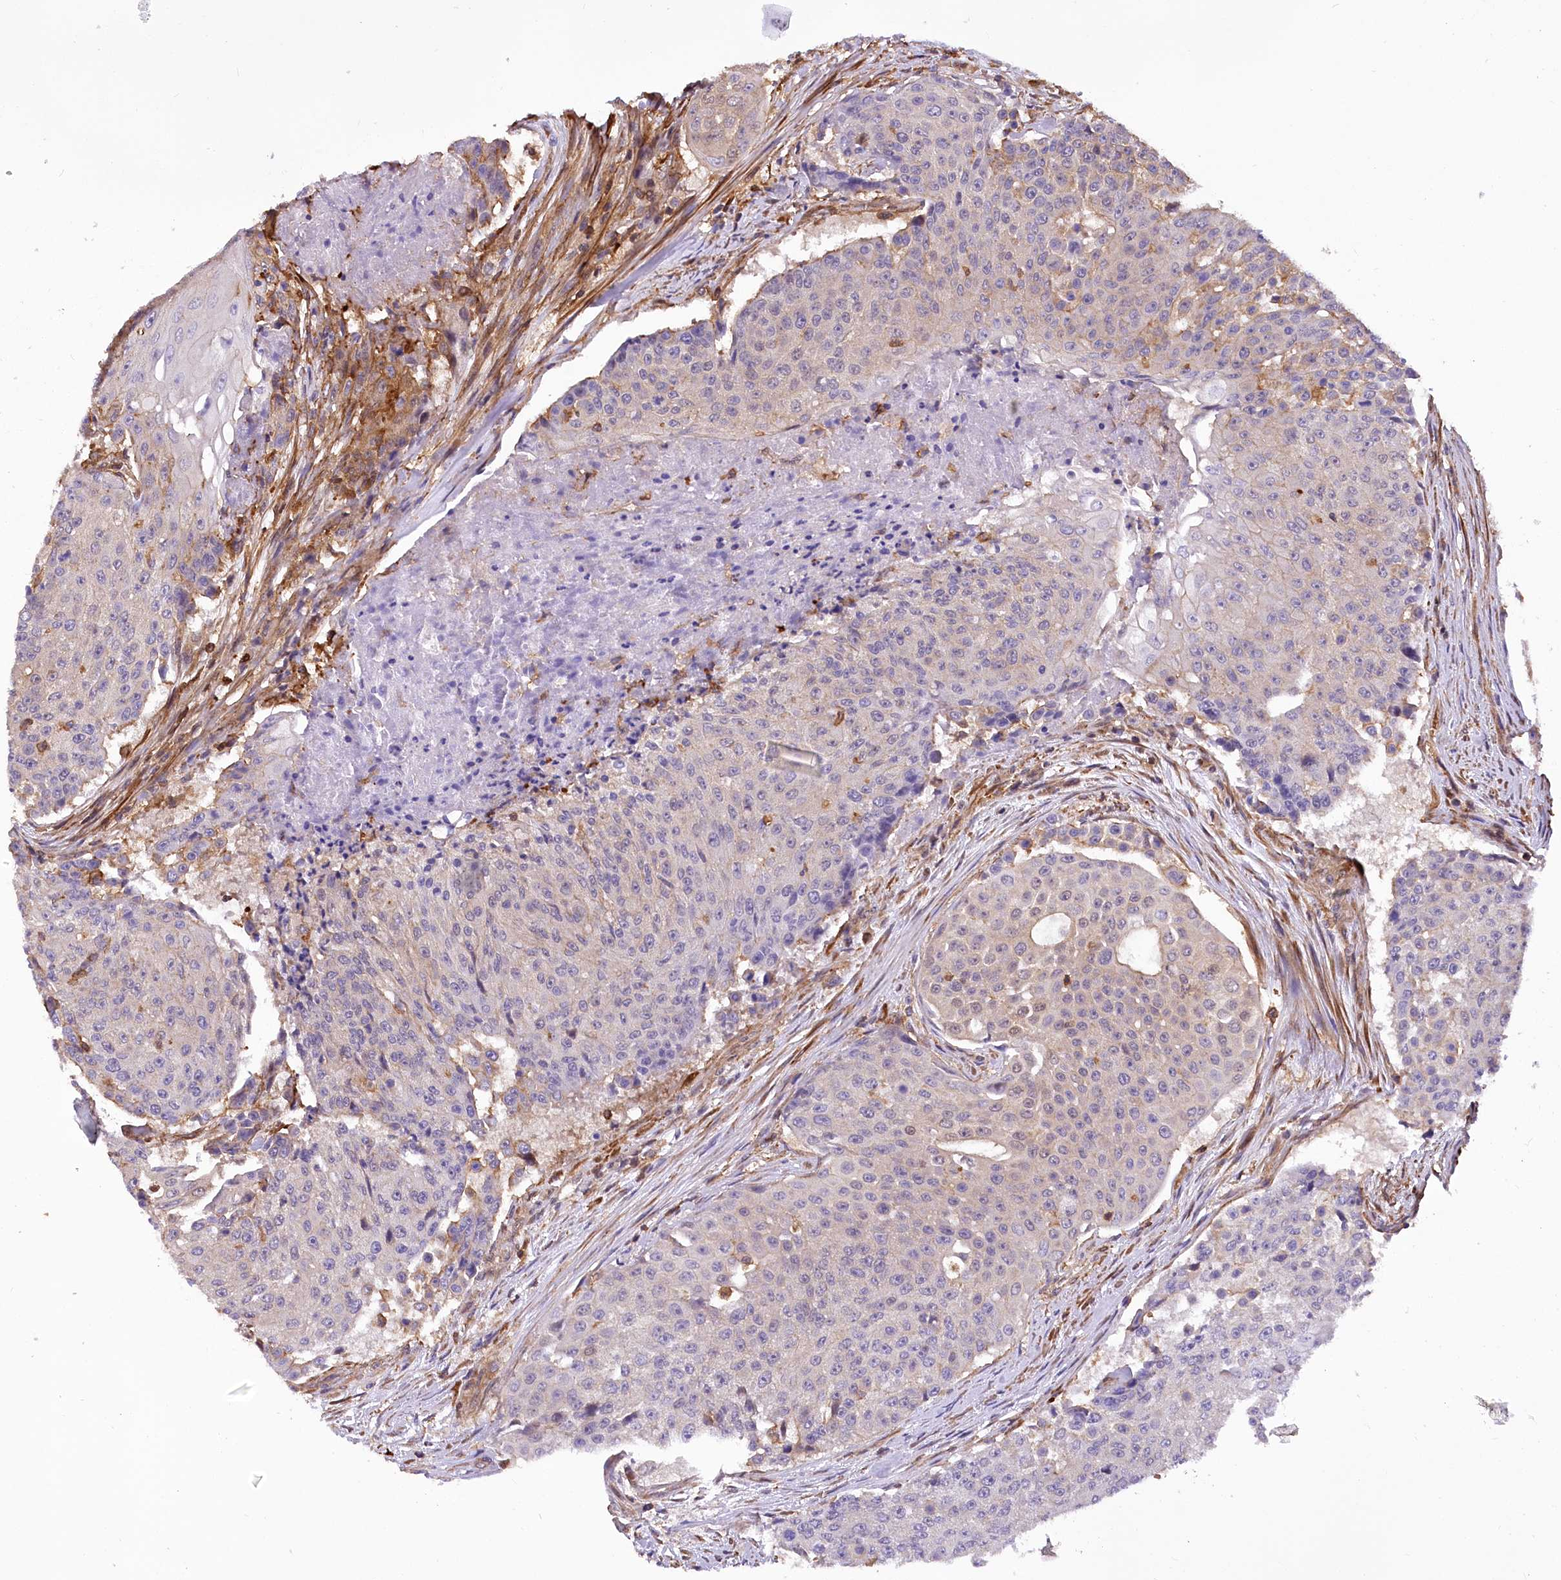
{"staining": {"intensity": "negative", "quantity": "none", "location": "none"}, "tissue": "urothelial cancer", "cell_type": "Tumor cells", "image_type": "cancer", "snomed": [{"axis": "morphology", "description": "Urothelial carcinoma, High grade"}, {"axis": "topography", "description": "Urinary bladder"}], "caption": "IHC of human urothelial carcinoma (high-grade) exhibits no expression in tumor cells.", "gene": "DPP3", "patient": {"sex": "female", "age": 63}}